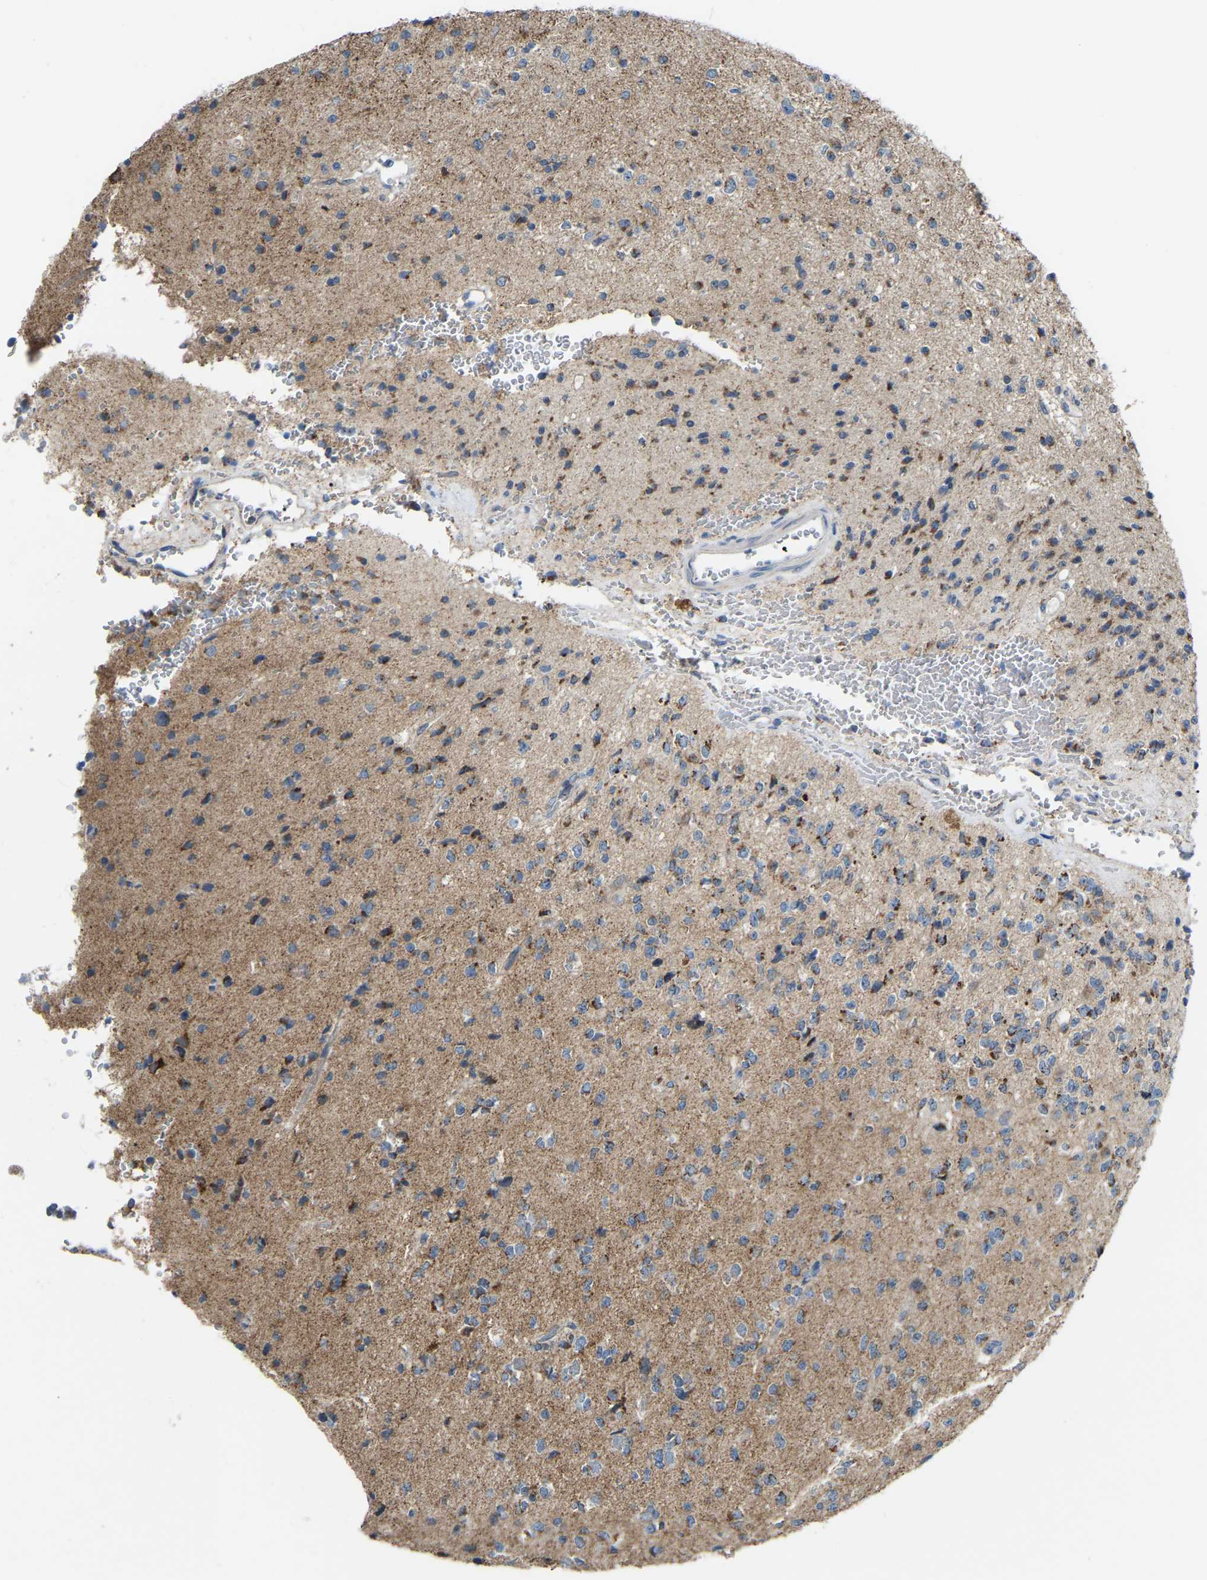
{"staining": {"intensity": "moderate", "quantity": "25%-75%", "location": "cytoplasmic/membranous"}, "tissue": "glioma", "cell_type": "Tumor cells", "image_type": "cancer", "snomed": [{"axis": "morphology", "description": "Glioma, malignant, High grade"}, {"axis": "topography", "description": "pancreas cauda"}], "caption": "The image demonstrates immunohistochemical staining of glioma. There is moderate cytoplasmic/membranous positivity is appreciated in about 25%-75% of tumor cells.", "gene": "CANT1", "patient": {"sex": "male", "age": 60}}